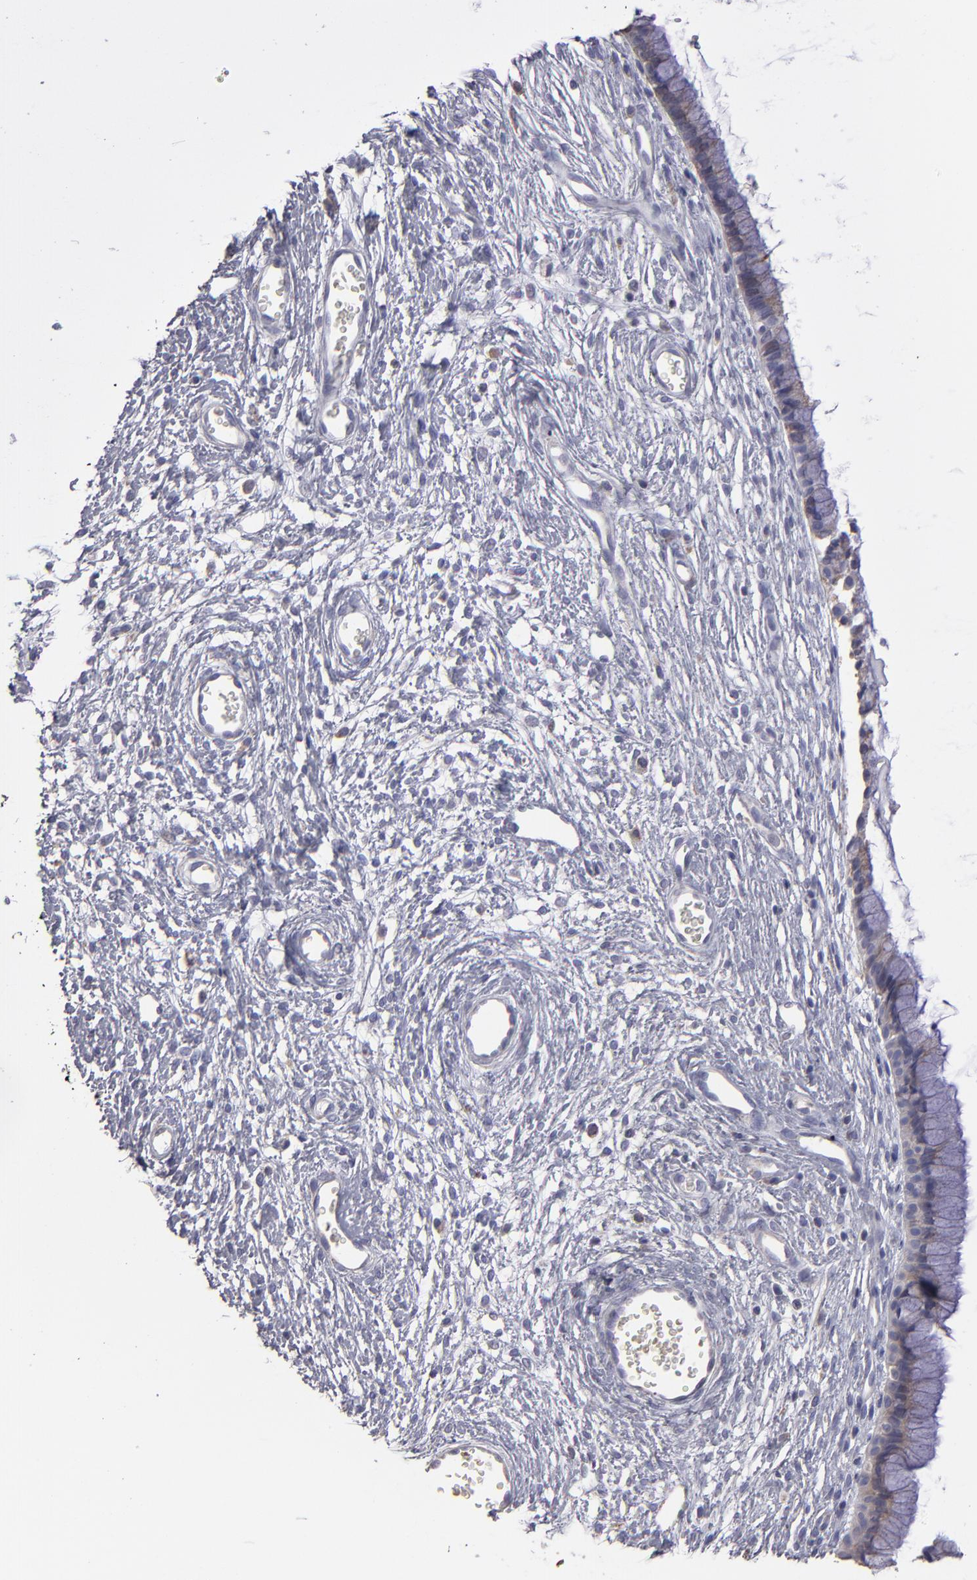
{"staining": {"intensity": "weak", "quantity": ">75%", "location": "cytoplasmic/membranous"}, "tissue": "cervix", "cell_type": "Glandular cells", "image_type": "normal", "snomed": [{"axis": "morphology", "description": "Normal tissue, NOS"}, {"axis": "topography", "description": "Cervix"}], "caption": "Immunohistochemistry (DAB (3,3'-diaminobenzidine)) staining of benign cervix displays weak cytoplasmic/membranous protein positivity in about >75% of glandular cells.", "gene": "CALR", "patient": {"sex": "female", "age": 55}}